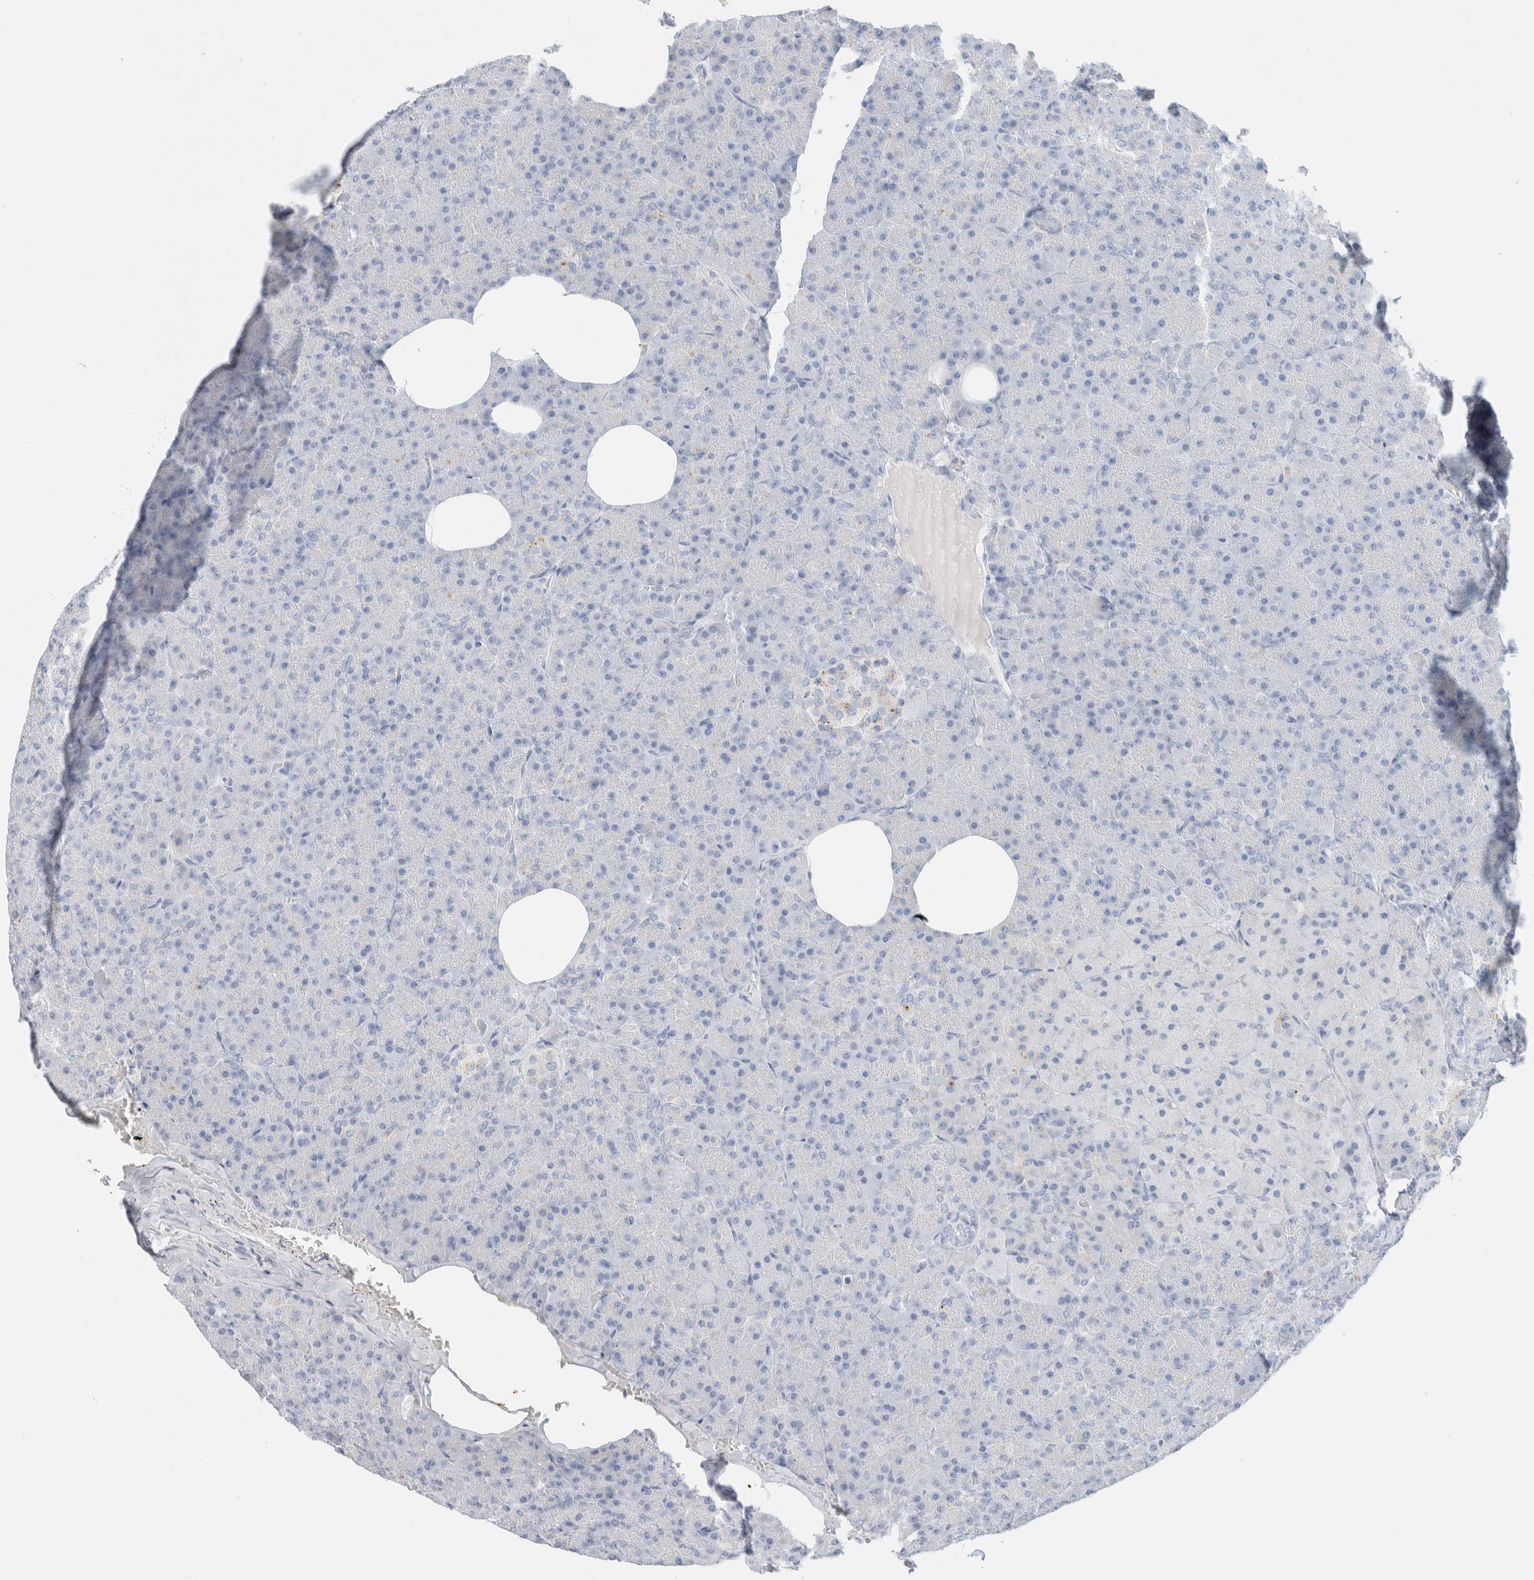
{"staining": {"intensity": "negative", "quantity": "none", "location": "none"}, "tissue": "pancreas", "cell_type": "Exocrine glandular cells", "image_type": "normal", "snomed": [{"axis": "morphology", "description": "Normal tissue, NOS"}, {"axis": "topography", "description": "Pancreas"}], "caption": "Histopathology image shows no protein staining in exocrine glandular cells of normal pancreas.", "gene": "CPQ", "patient": {"sex": "female", "age": 35}}